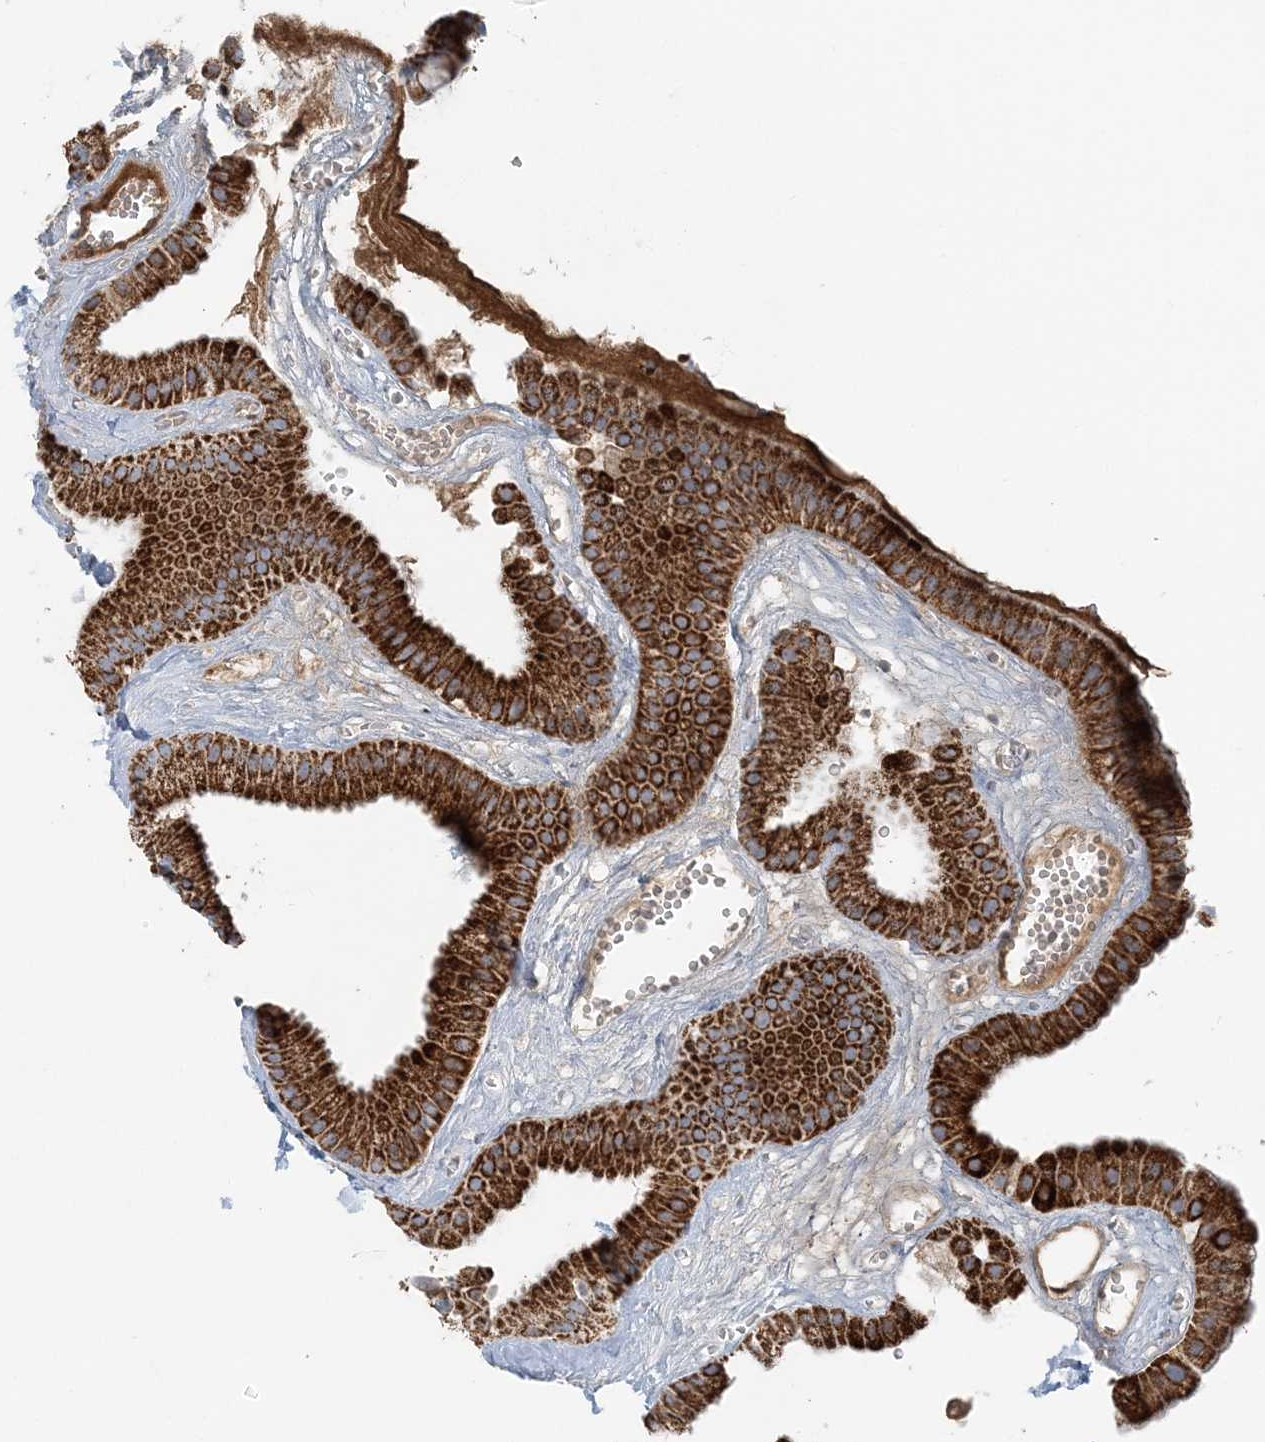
{"staining": {"intensity": "strong", "quantity": ">75%", "location": "cytoplasmic/membranous"}, "tissue": "gallbladder", "cell_type": "Glandular cells", "image_type": "normal", "snomed": [{"axis": "morphology", "description": "Normal tissue, NOS"}, {"axis": "topography", "description": "Gallbladder"}], "caption": "The image exhibits a brown stain indicating the presence of a protein in the cytoplasmic/membranous of glandular cells in gallbladder. (IHC, brightfield microscopy, high magnification).", "gene": "PCCB", "patient": {"sex": "male", "age": 55}}